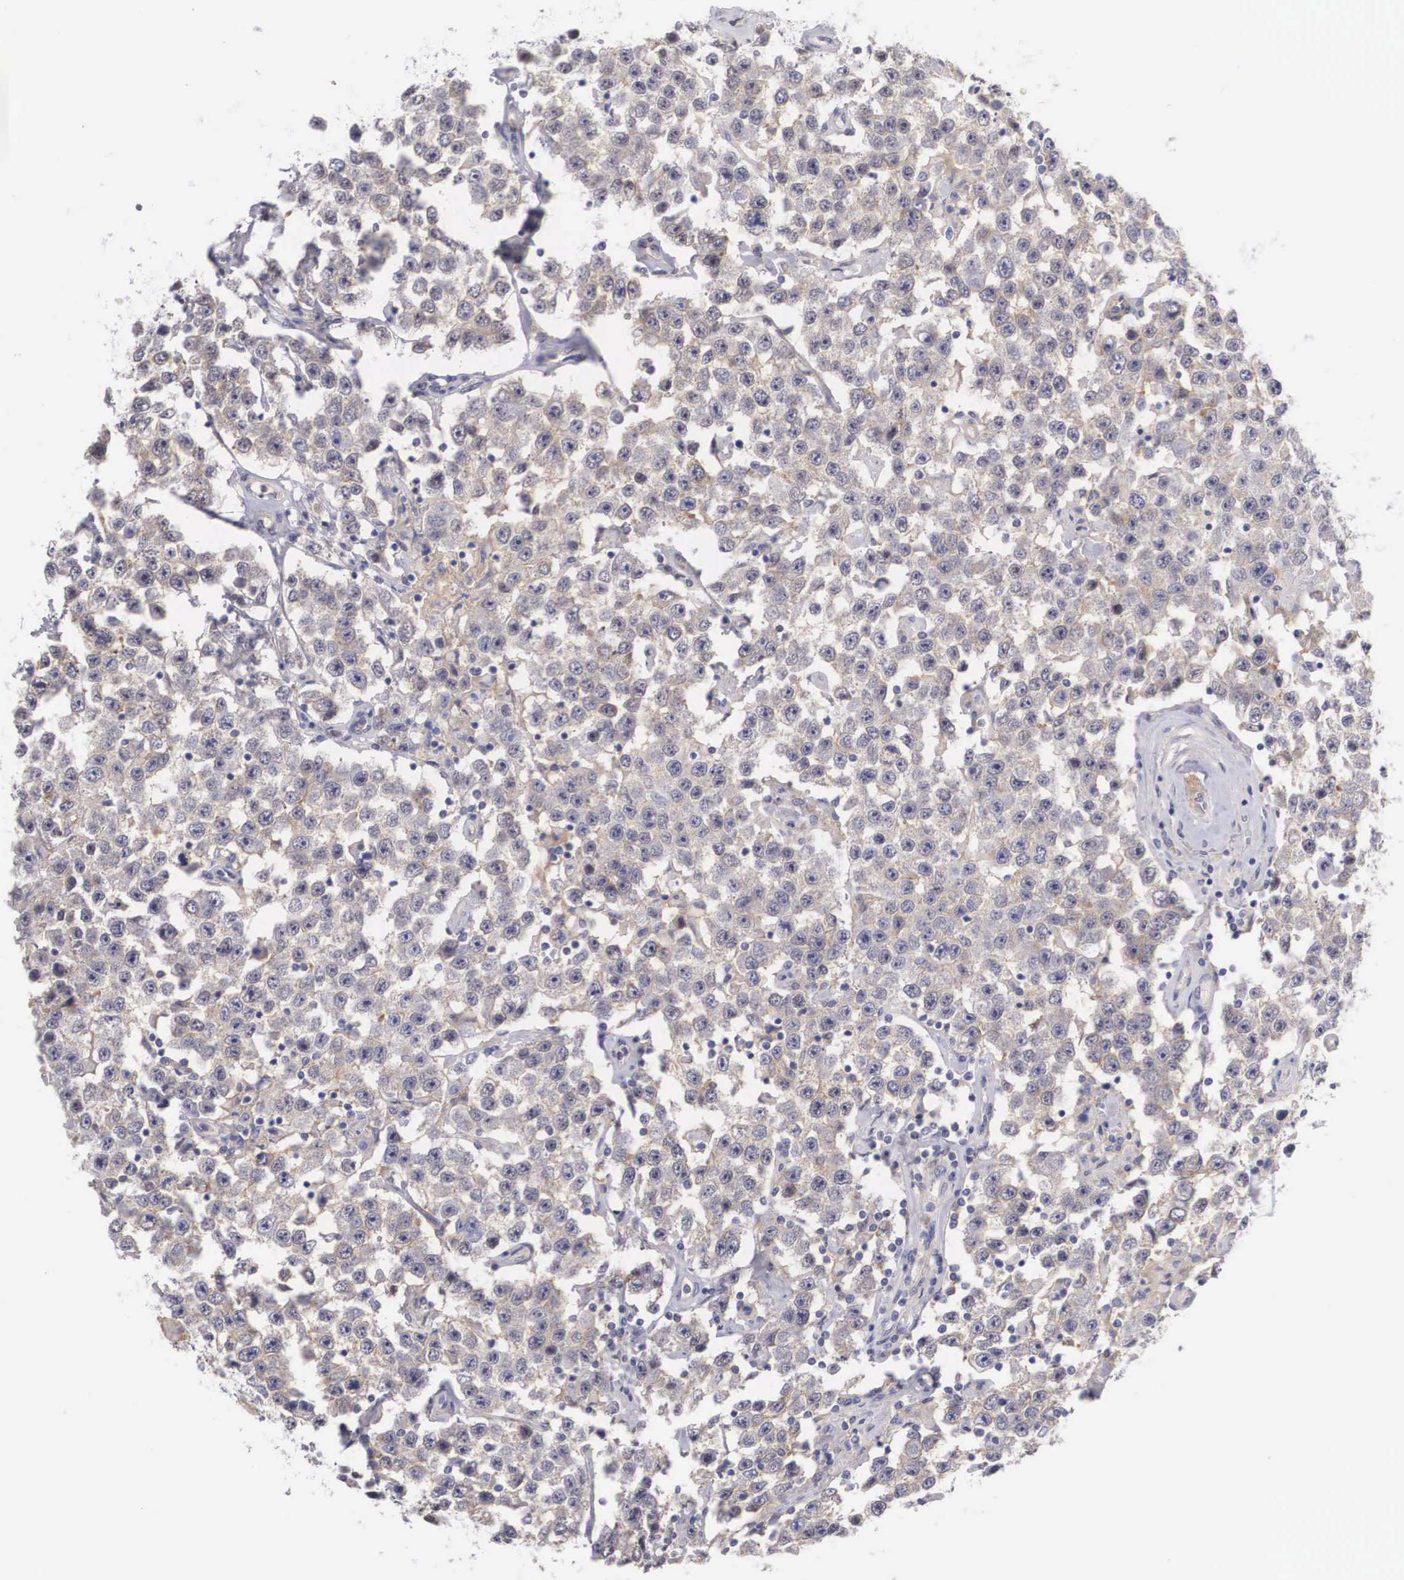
{"staining": {"intensity": "weak", "quantity": "25%-75%", "location": "cytoplasmic/membranous"}, "tissue": "testis cancer", "cell_type": "Tumor cells", "image_type": "cancer", "snomed": [{"axis": "morphology", "description": "Seminoma, NOS"}, {"axis": "topography", "description": "Testis"}], "caption": "Immunohistochemical staining of testis cancer (seminoma) displays weak cytoplasmic/membranous protein positivity in about 25%-75% of tumor cells.", "gene": "NR4A2", "patient": {"sex": "male", "age": 52}}